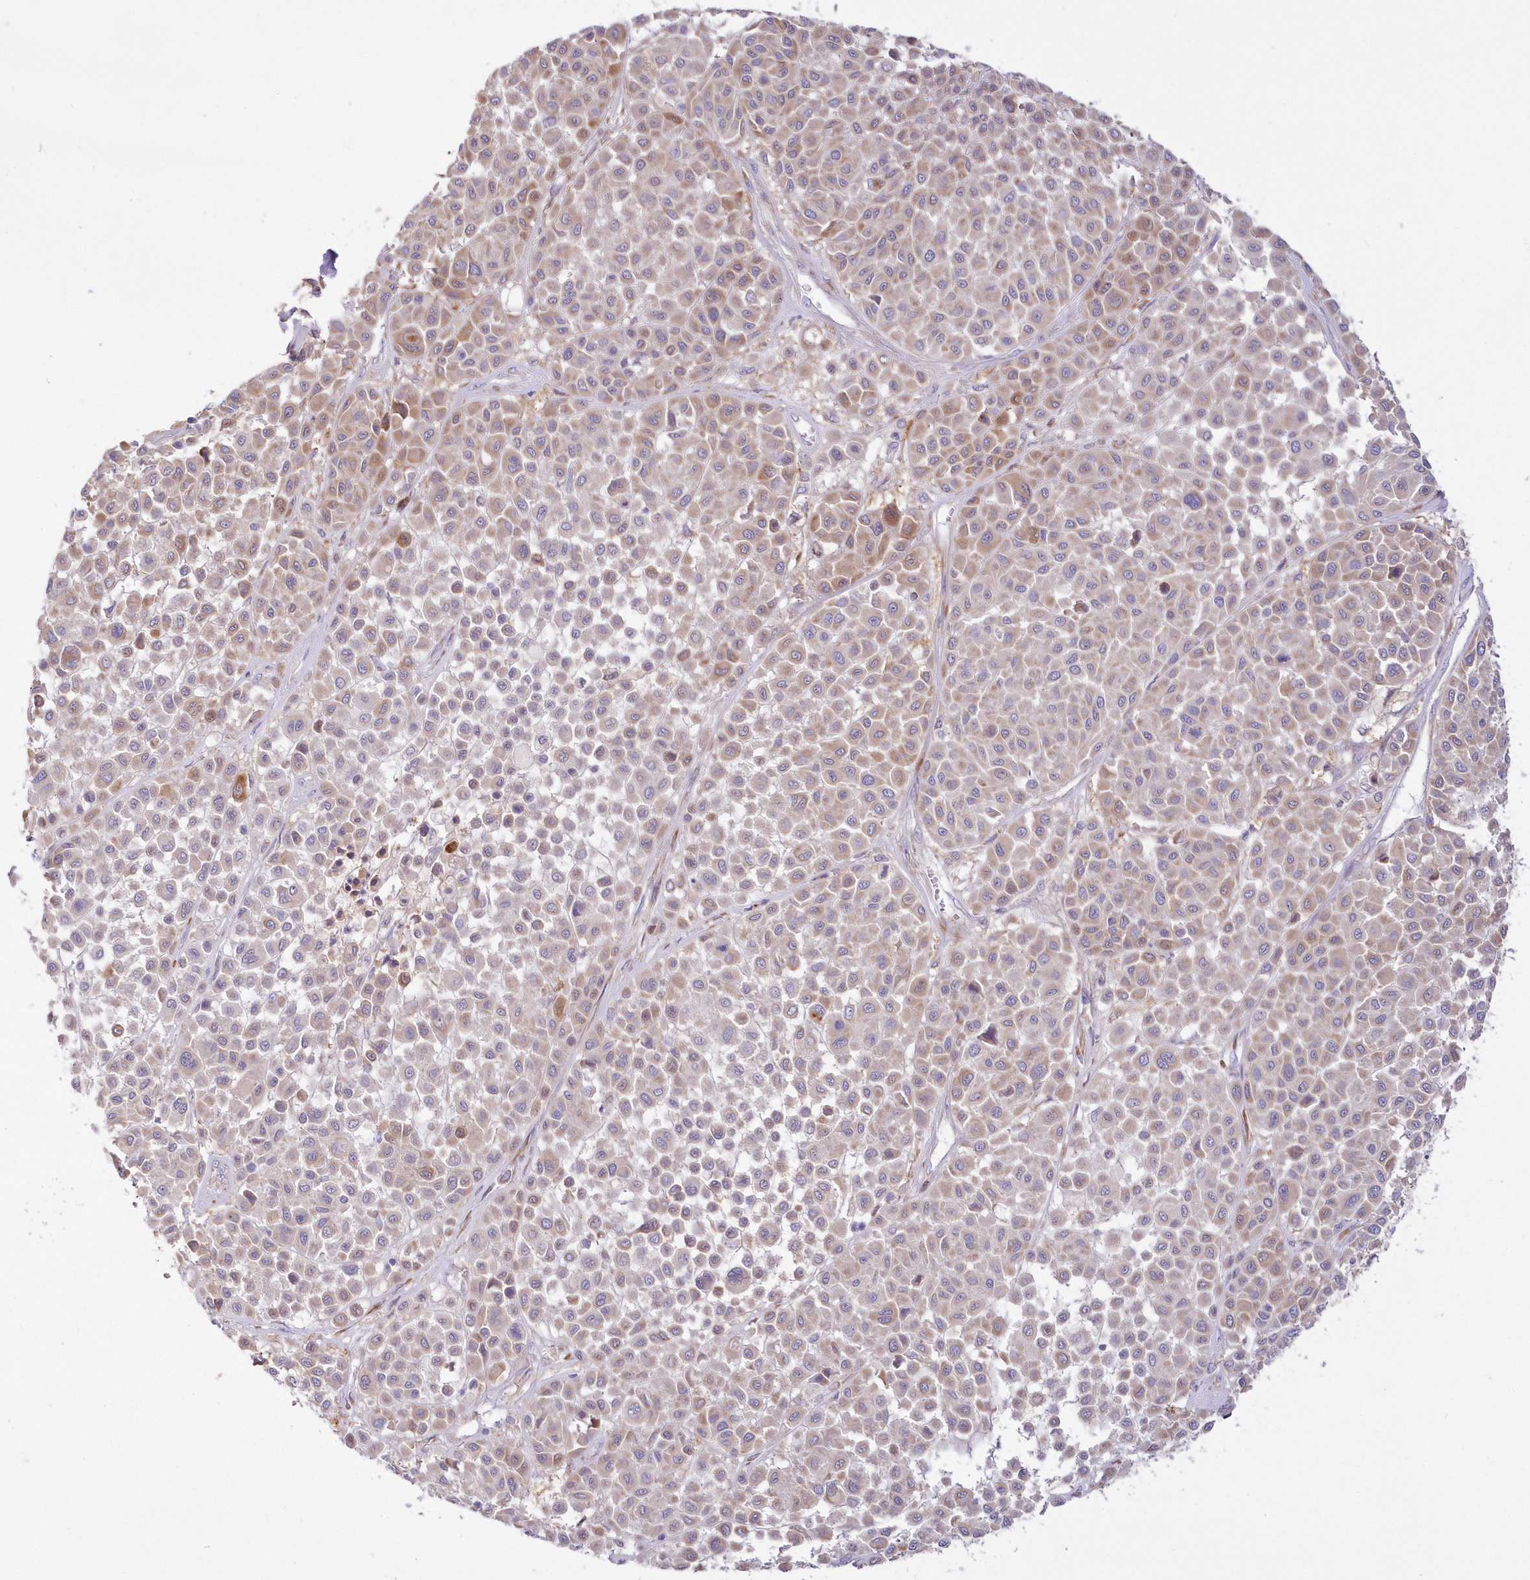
{"staining": {"intensity": "weak", "quantity": "25%-75%", "location": "cytoplasmic/membranous"}, "tissue": "melanoma", "cell_type": "Tumor cells", "image_type": "cancer", "snomed": [{"axis": "morphology", "description": "Malignant melanoma, Metastatic site"}, {"axis": "topography", "description": "Soft tissue"}], "caption": "IHC of human malignant melanoma (metastatic site) displays low levels of weak cytoplasmic/membranous positivity in approximately 25%-75% of tumor cells.", "gene": "ARFGEF3", "patient": {"sex": "male", "age": 41}}